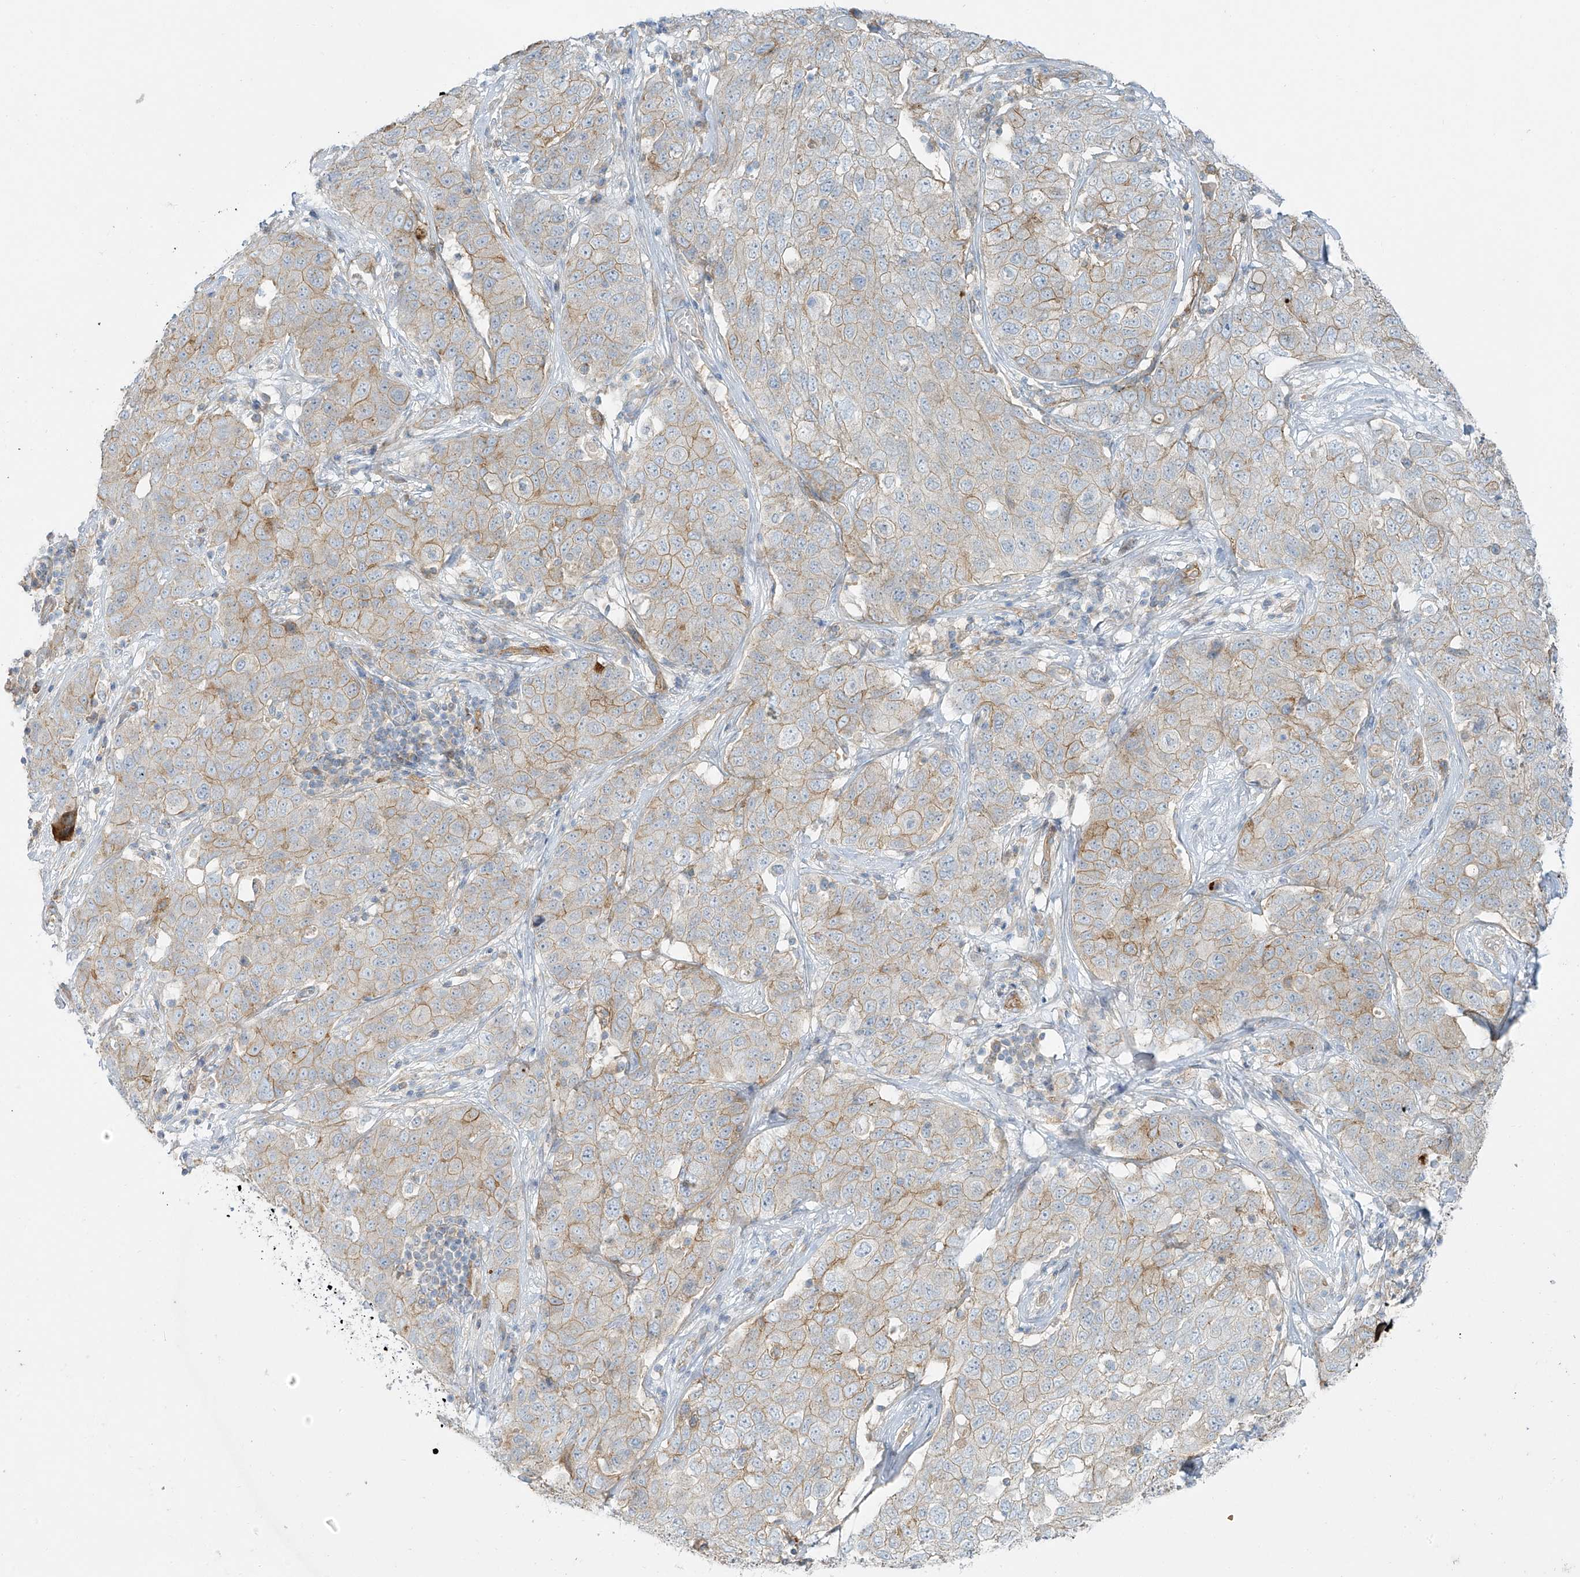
{"staining": {"intensity": "weak", "quantity": "25%-75%", "location": "cytoplasmic/membranous"}, "tissue": "stomach cancer", "cell_type": "Tumor cells", "image_type": "cancer", "snomed": [{"axis": "morphology", "description": "Normal tissue, NOS"}, {"axis": "morphology", "description": "Adenocarcinoma, NOS"}, {"axis": "topography", "description": "Lymph node"}, {"axis": "topography", "description": "Stomach"}], "caption": "Tumor cells demonstrate low levels of weak cytoplasmic/membranous expression in about 25%-75% of cells in human stomach cancer (adenocarcinoma).", "gene": "VAMP5", "patient": {"sex": "male", "age": 48}}